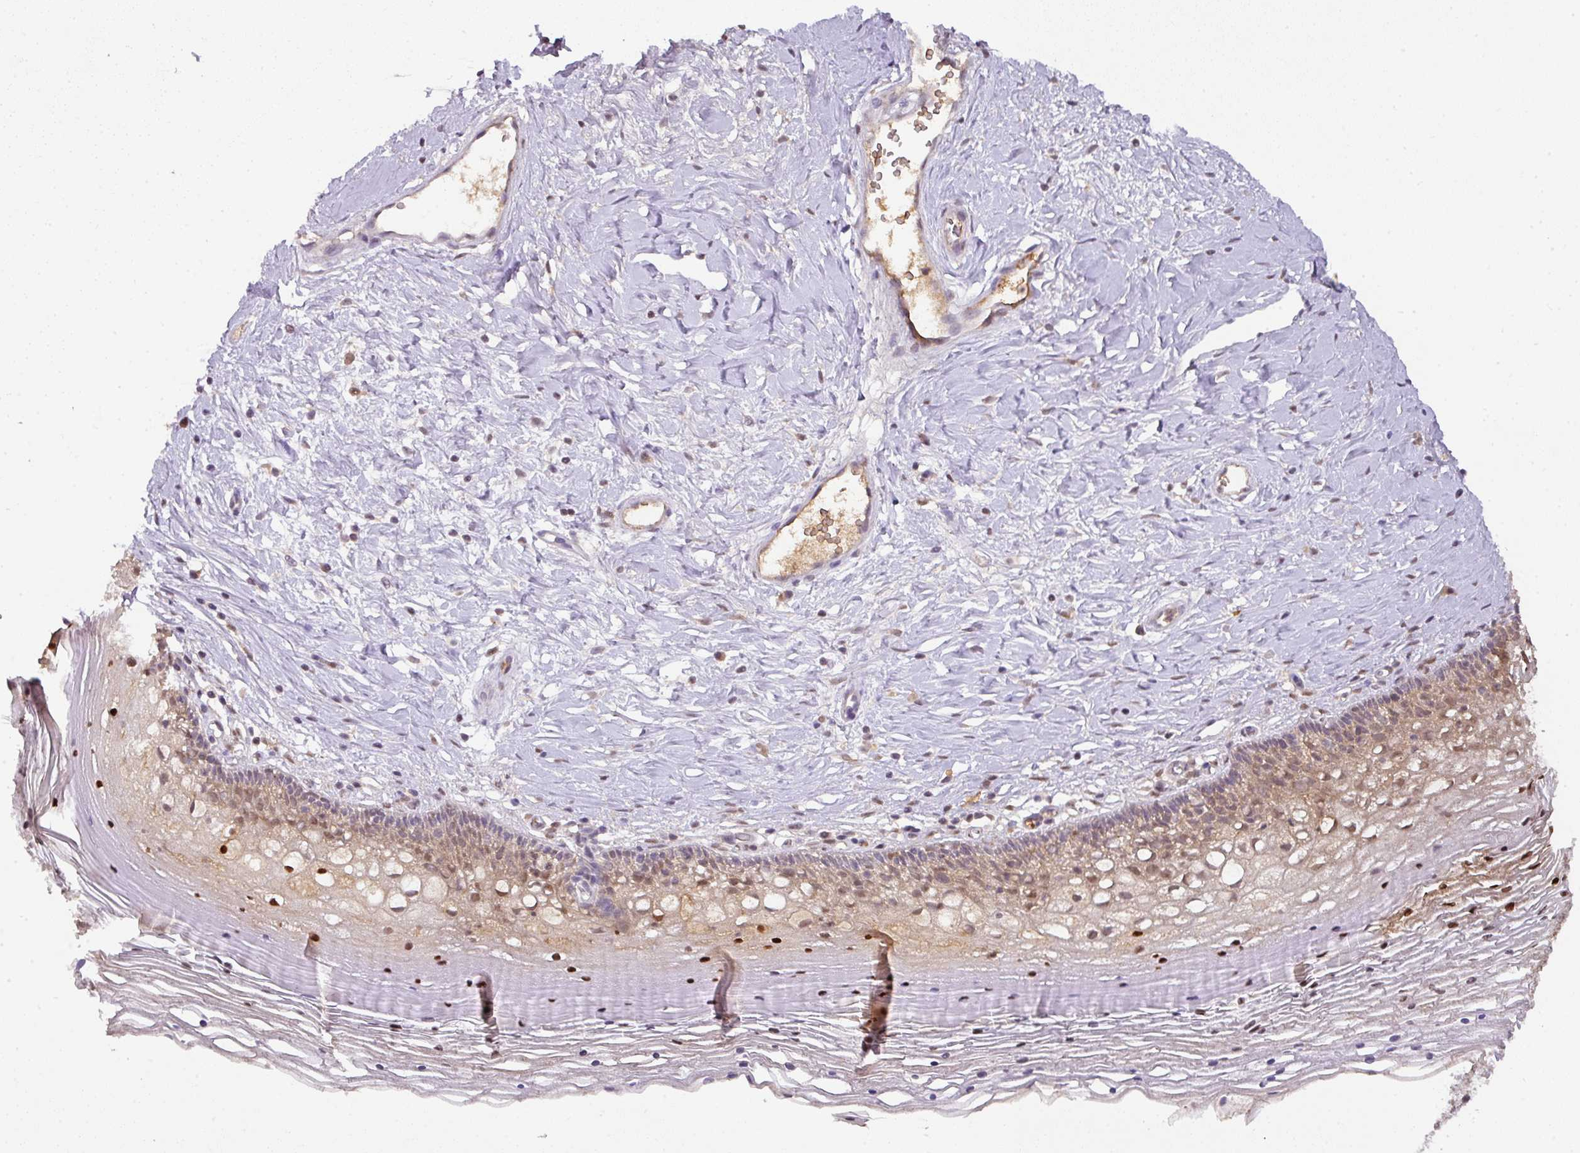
{"staining": {"intensity": "moderate", "quantity": ">75%", "location": "cytoplasmic/membranous,nuclear"}, "tissue": "cervix", "cell_type": "Glandular cells", "image_type": "normal", "snomed": [{"axis": "morphology", "description": "Normal tissue, NOS"}, {"axis": "topography", "description": "Cervix"}], "caption": "Moderate cytoplasmic/membranous,nuclear positivity for a protein is identified in approximately >75% of glandular cells of normal cervix using immunohistochemistry.", "gene": "RANBP9", "patient": {"sex": "female", "age": 36}}